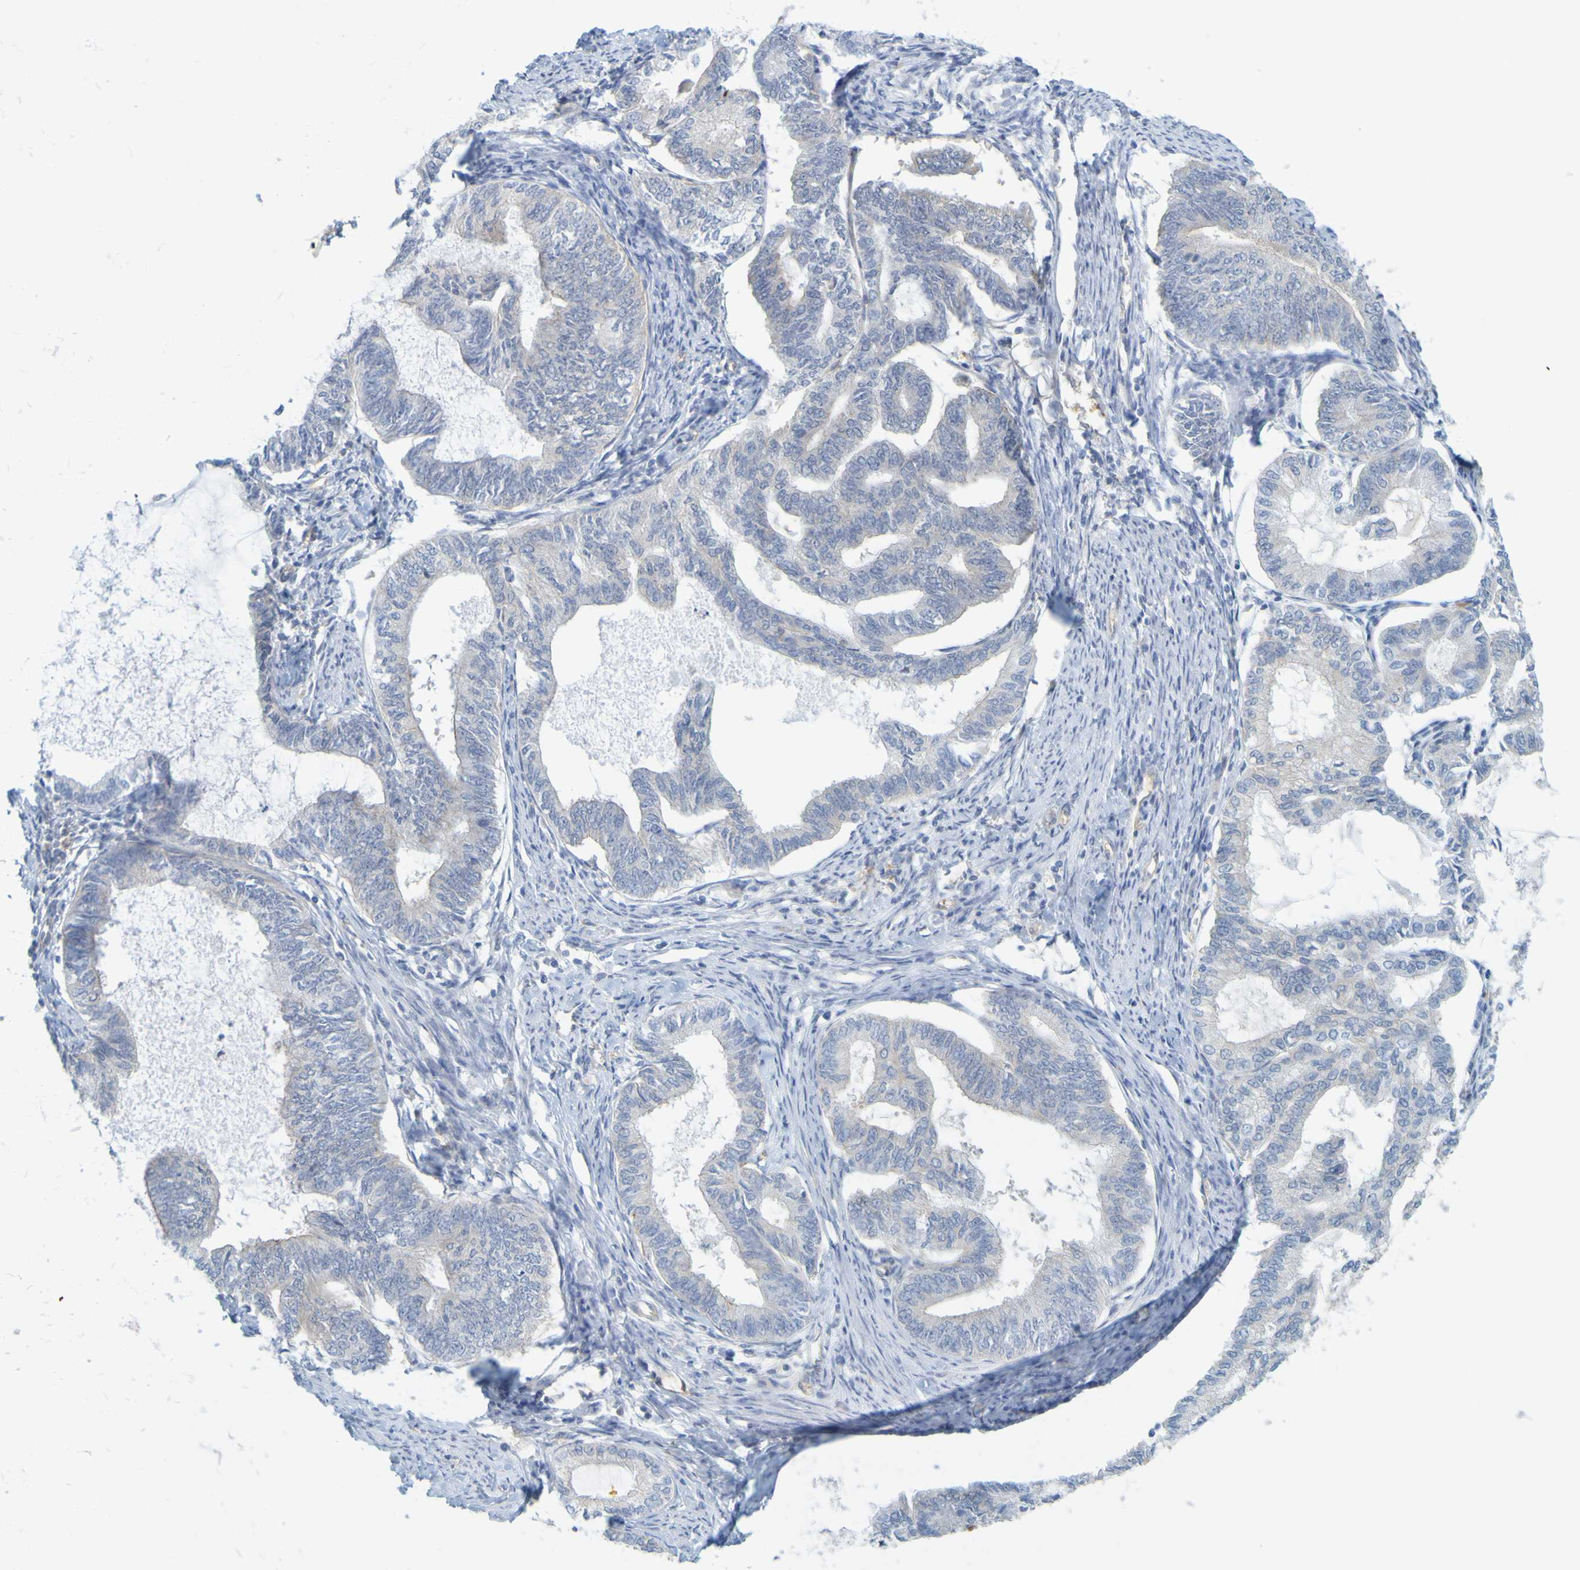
{"staining": {"intensity": "negative", "quantity": "none", "location": "none"}, "tissue": "endometrial cancer", "cell_type": "Tumor cells", "image_type": "cancer", "snomed": [{"axis": "morphology", "description": "Adenocarcinoma, NOS"}, {"axis": "topography", "description": "Endometrium"}], "caption": "Protein analysis of endometrial cancer (adenocarcinoma) demonstrates no significant positivity in tumor cells.", "gene": "APPL1", "patient": {"sex": "female", "age": 86}}